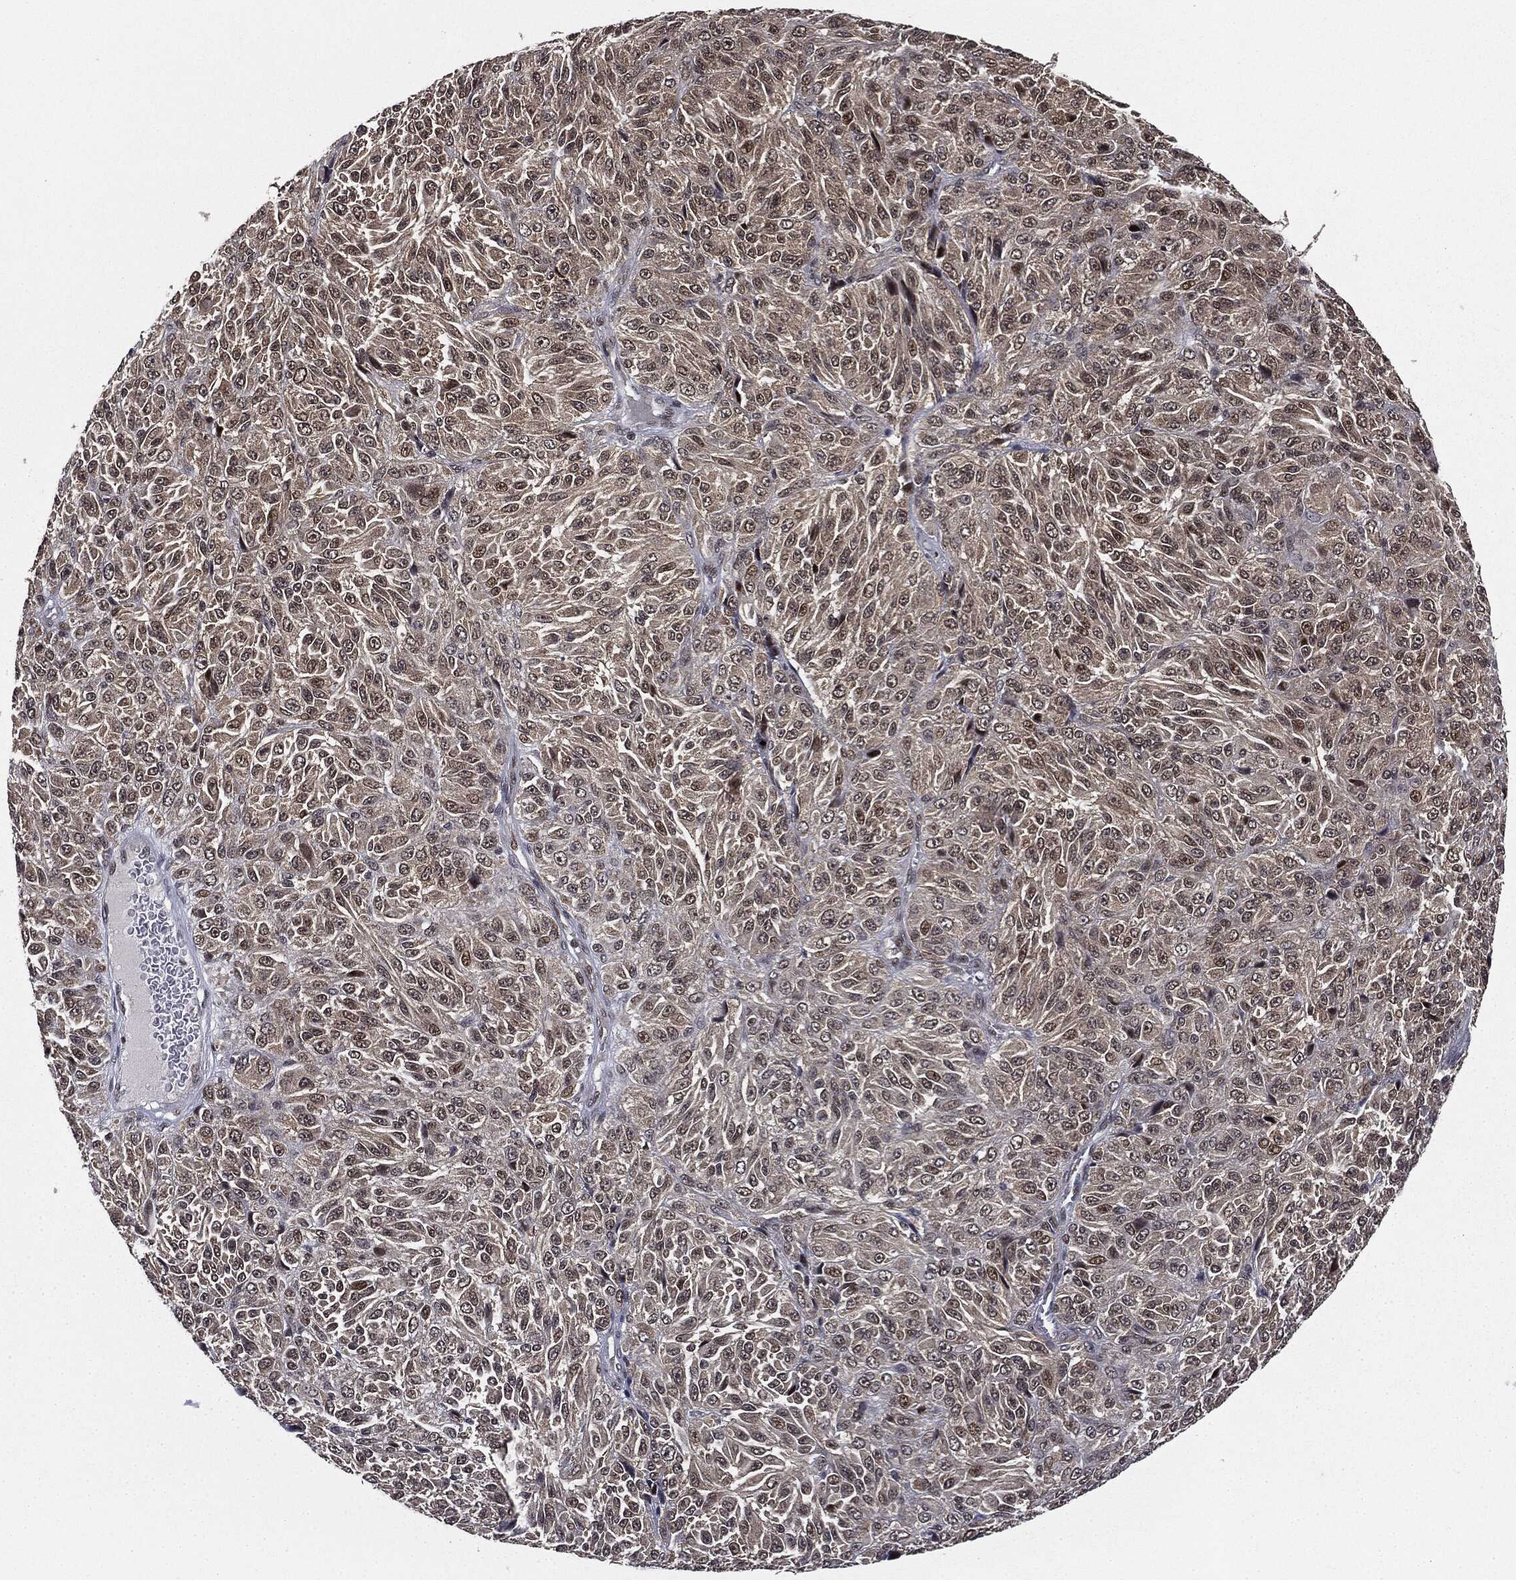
{"staining": {"intensity": "weak", "quantity": ">75%", "location": "nuclear"}, "tissue": "melanoma", "cell_type": "Tumor cells", "image_type": "cancer", "snomed": [{"axis": "morphology", "description": "Malignant melanoma, Metastatic site"}, {"axis": "topography", "description": "Brain"}], "caption": "A brown stain shows weak nuclear expression of a protein in malignant melanoma (metastatic site) tumor cells.", "gene": "TBC1D22A", "patient": {"sex": "female", "age": 56}}